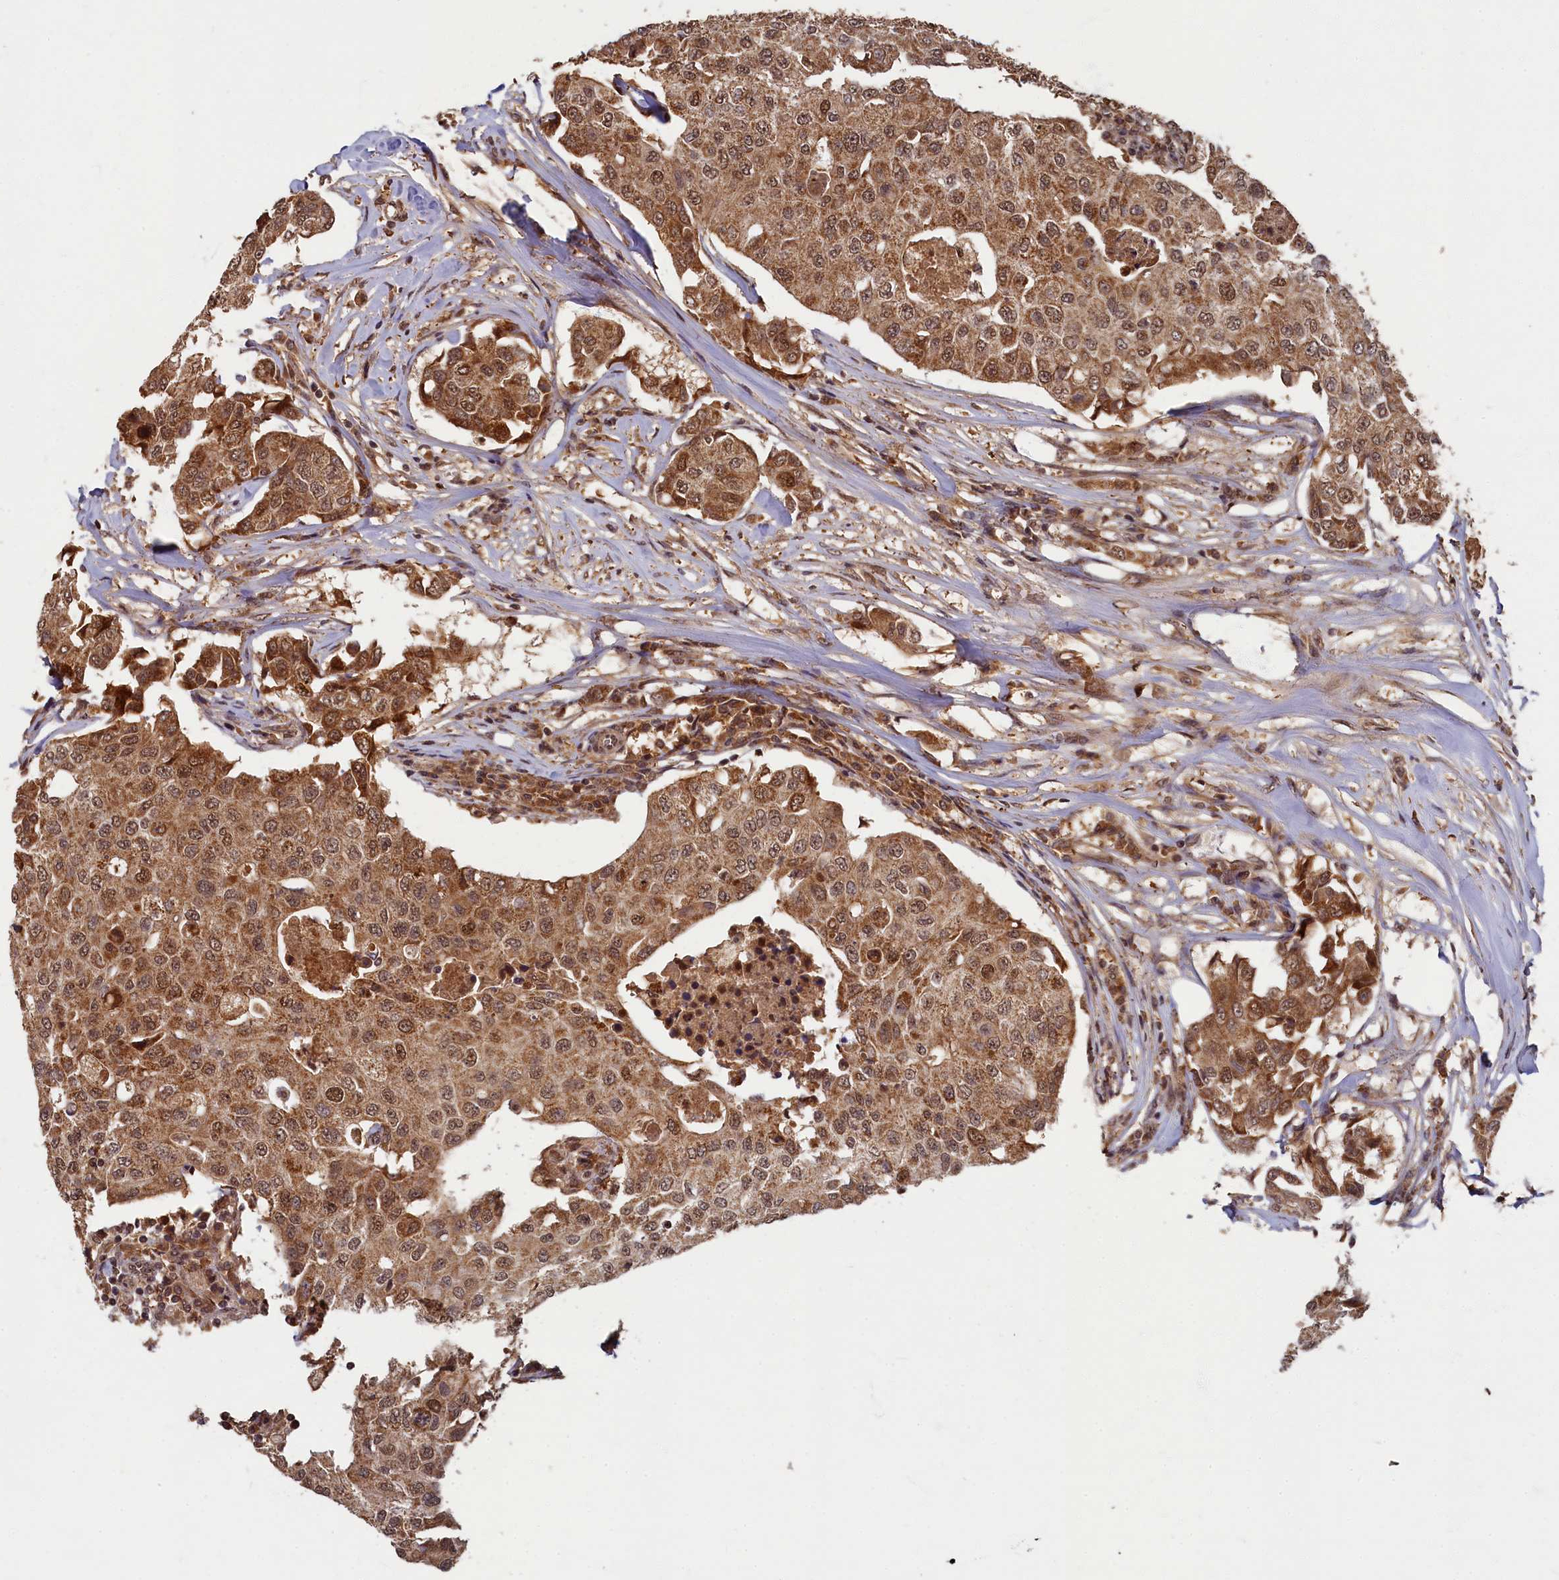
{"staining": {"intensity": "moderate", "quantity": ">75%", "location": "cytoplasmic/membranous,nuclear"}, "tissue": "breast cancer", "cell_type": "Tumor cells", "image_type": "cancer", "snomed": [{"axis": "morphology", "description": "Duct carcinoma"}, {"axis": "topography", "description": "Breast"}], "caption": "Infiltrating ductal carcinoma (breast) stained with a brown dye reveals moderate cytoplasmic/membranous and nuclear positive expression in approximately >75% of tumor cells.", "gene": "BRCA1", "patient": {"sex": "female", "age": 80}}